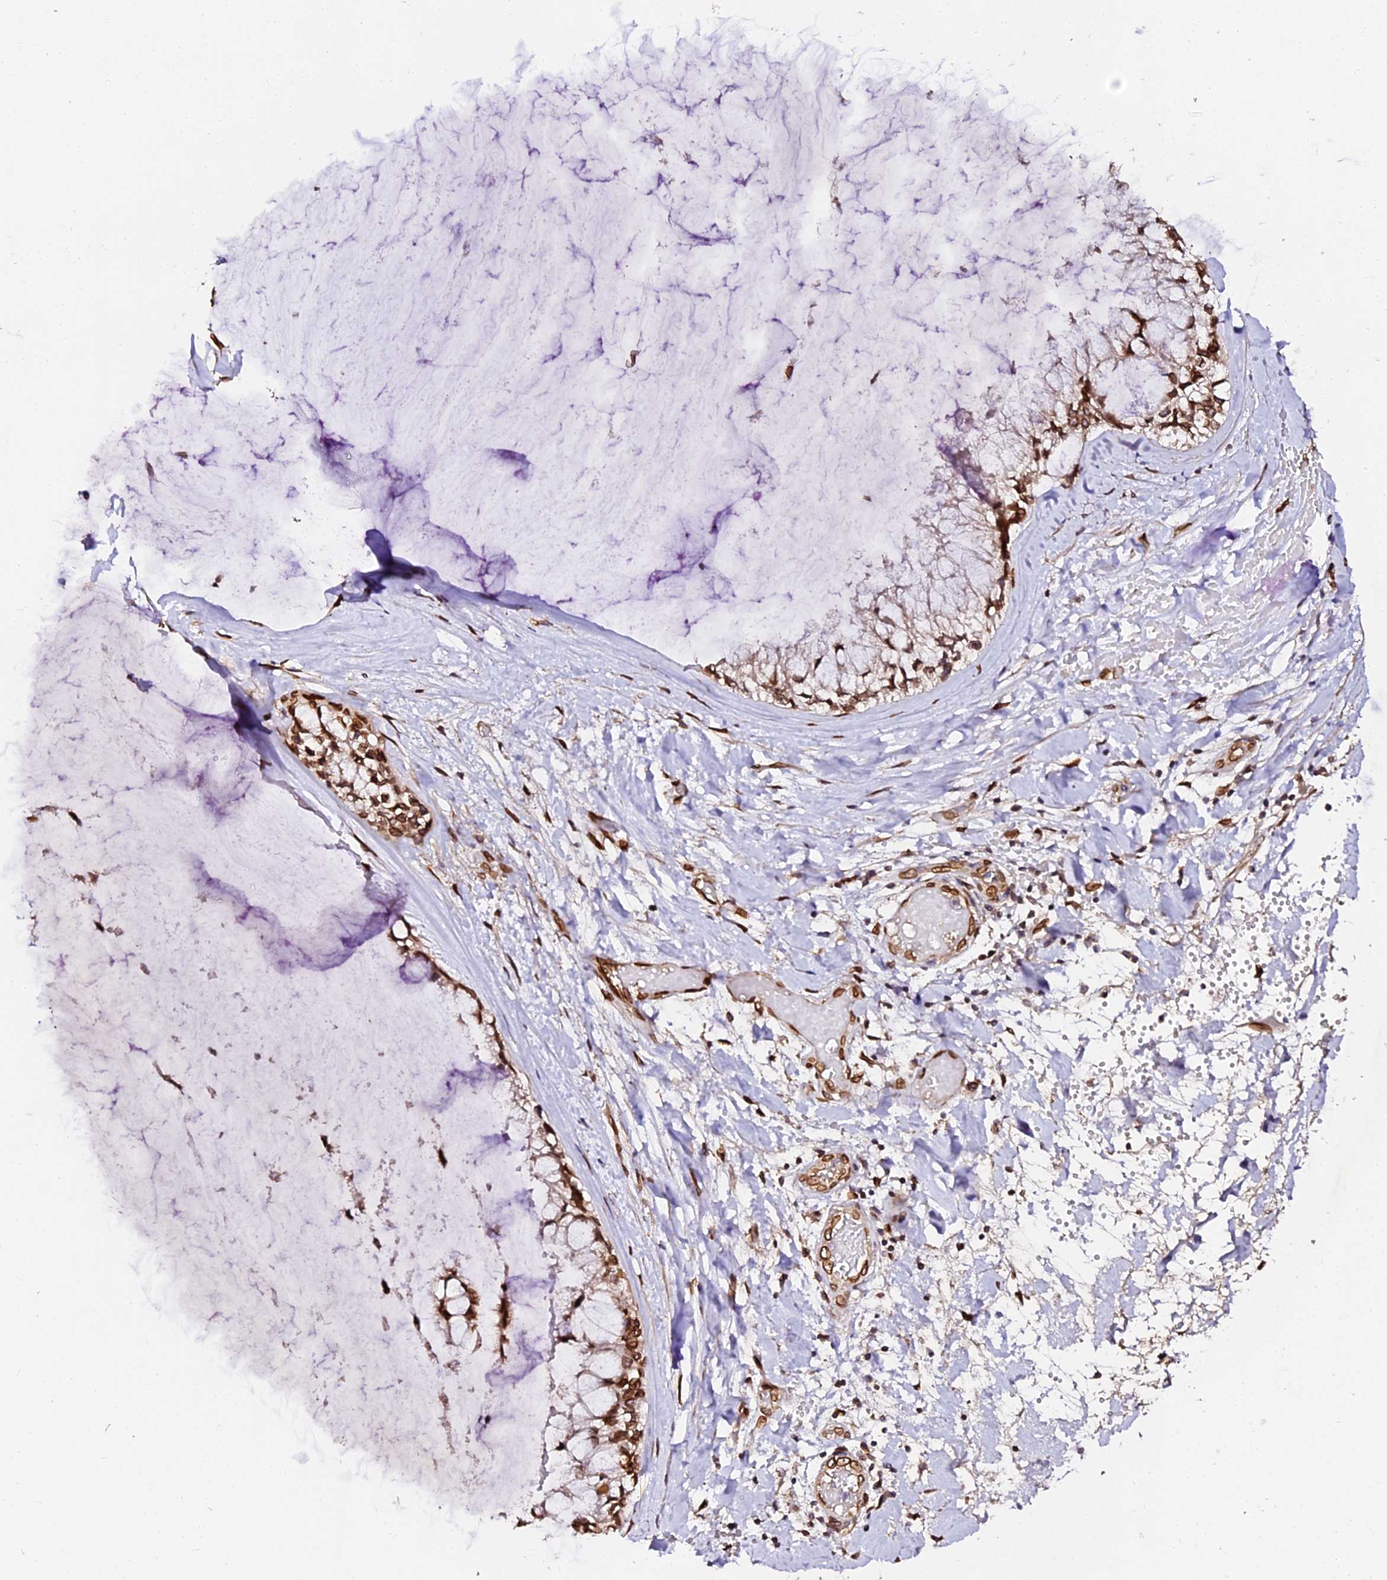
{"staining": {"intensity": "strong", "quantity": ">75%", "location": "cytoplasmic/membranous,nuclear"}, "tissue": "ovarian cancer", "cell_type": "Tumor cells", "image_type": "cancer", "snomed": [{"axis": "morphology", "description": "Cystadenocarcinoma, mucinous, NOS"}, {"axis": "topography", "description": "Ovary"}], "caption": "Immunohistochemistry staining of ovarian mucinous cystadenocarcinoma, which reveals high levels of strong cytoplasmic/membranous and nuclear staining in about >75% of tumor cells indicating strong cytoplasmic/membranous and nuclear protein expression. The staining was performed using DAB (brown) for protein detection and nuclei were counterstained in hematoxylin (blue).", "gene": "ANAPC5", "patient": {"sex": "female", "age": 39}}